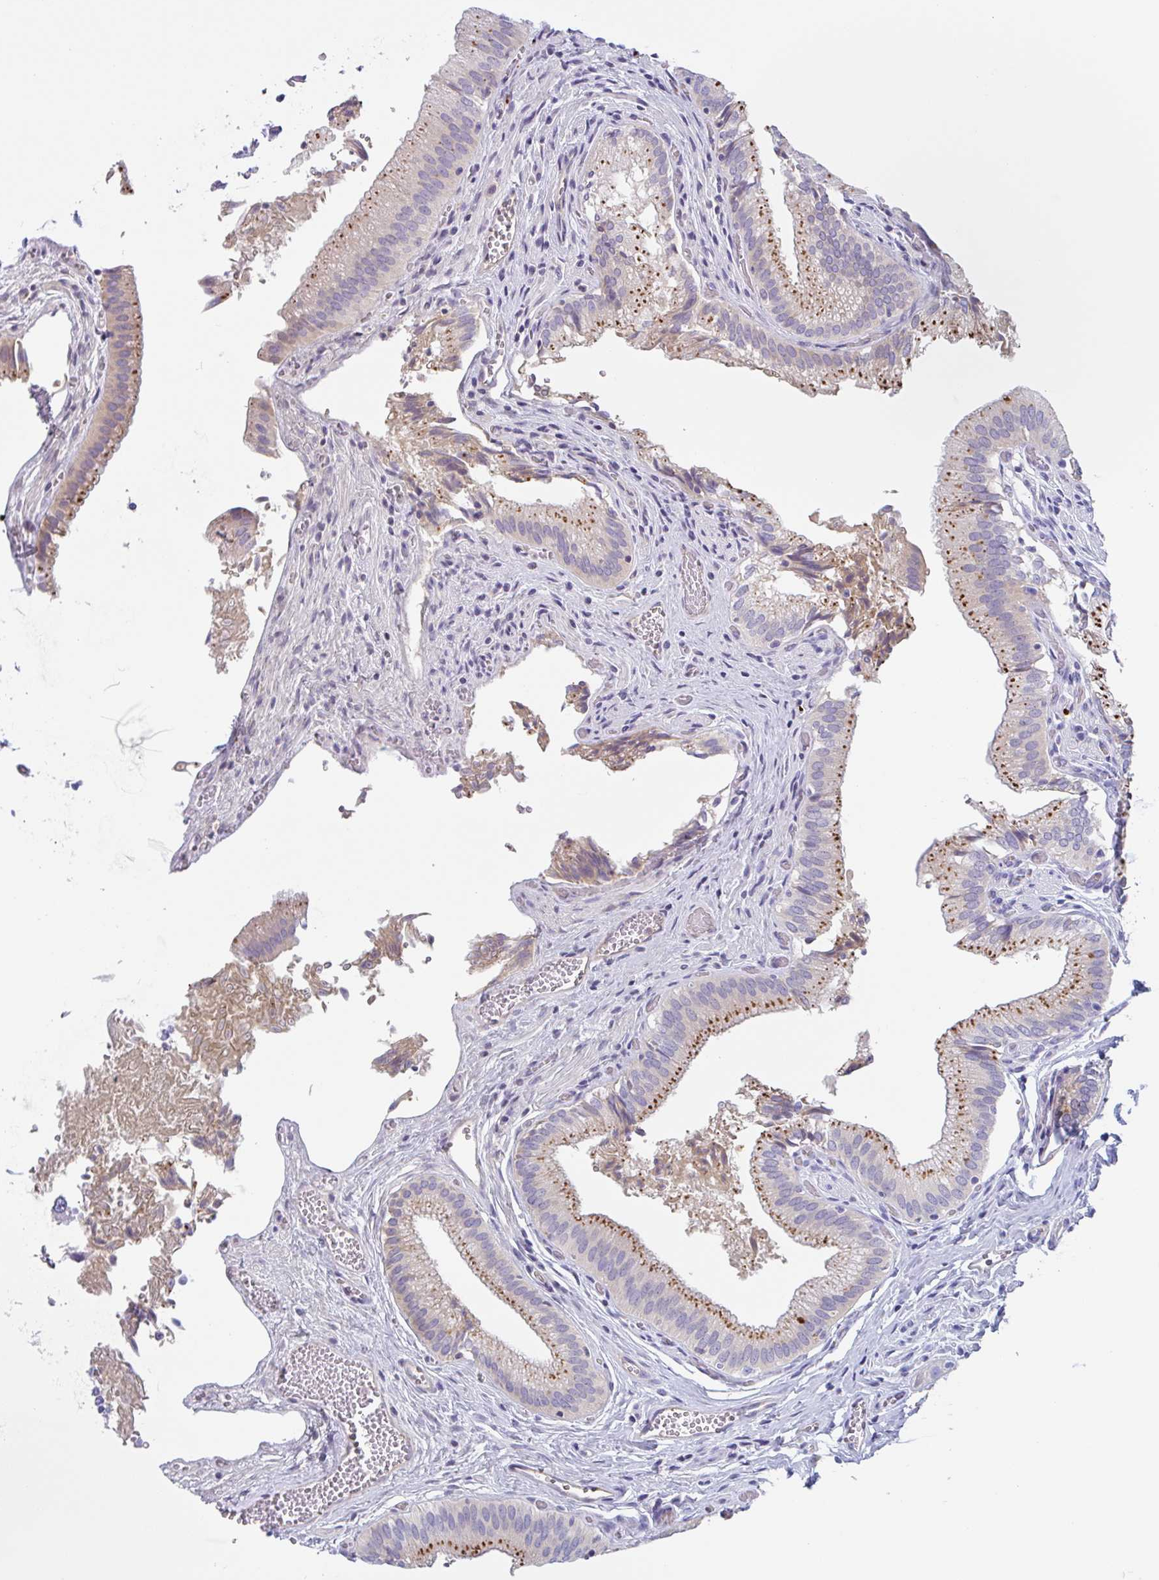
{"staining": {"intensity": "moderate", "quantity": ">75%", "location": "cytoplasmic/membranous"}, "tissue": "gallbladder", "cell_type": "Glandular cells", "image_type": "normal", "snomed": [{"axis": "morphology", "description": "Normal tissue, NOS"}, {"axis": "topography", "description": "Gallbladder"}, {"axis": "topography", "description": "Peripheral nerve tissue"}], "caption": "Gallbladder stained with a brown dye displays moderate cytoplasmic/membranous positive expression in approximately >75% of glandular cells.", "gene": "LENG9", "patient": {"sex": "male", "age": 17}}